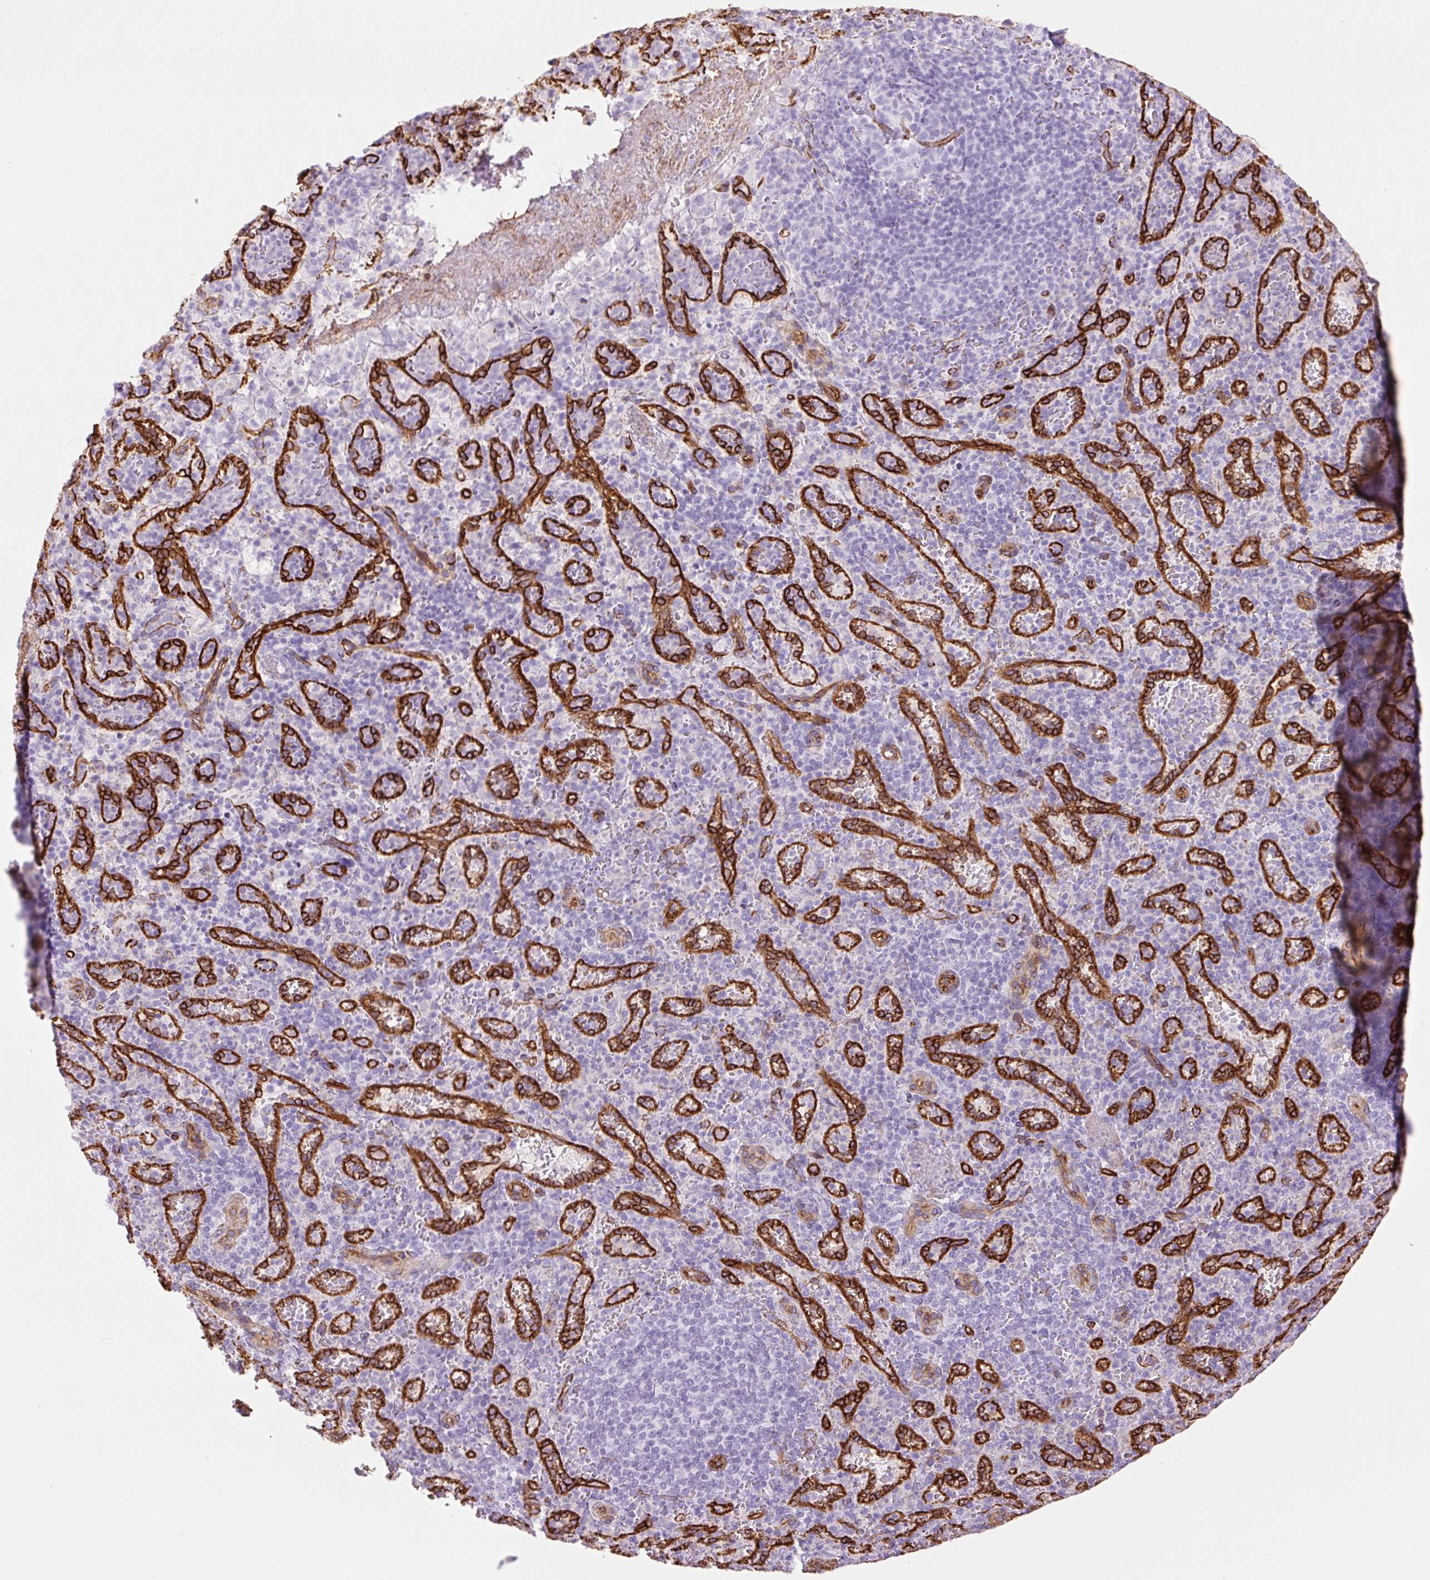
{"staining": {"intensity": "negative", "quantity": "none", "location": "none"}, "tissue": "spleen", "cell_type": "Cells in red pulp", "image_type": "normal", "snomed": [{"axis": "morphology", "description": "Normal tissue, NOS"}, {"axis": "topography", "description": "Spleen"}], "caption": "This is an immunohistochemistry image of benign spleen. There is no positivity in cells in red pulp.", "gene": "CAV1", "patient": {"sex": "female", "age": 74}}